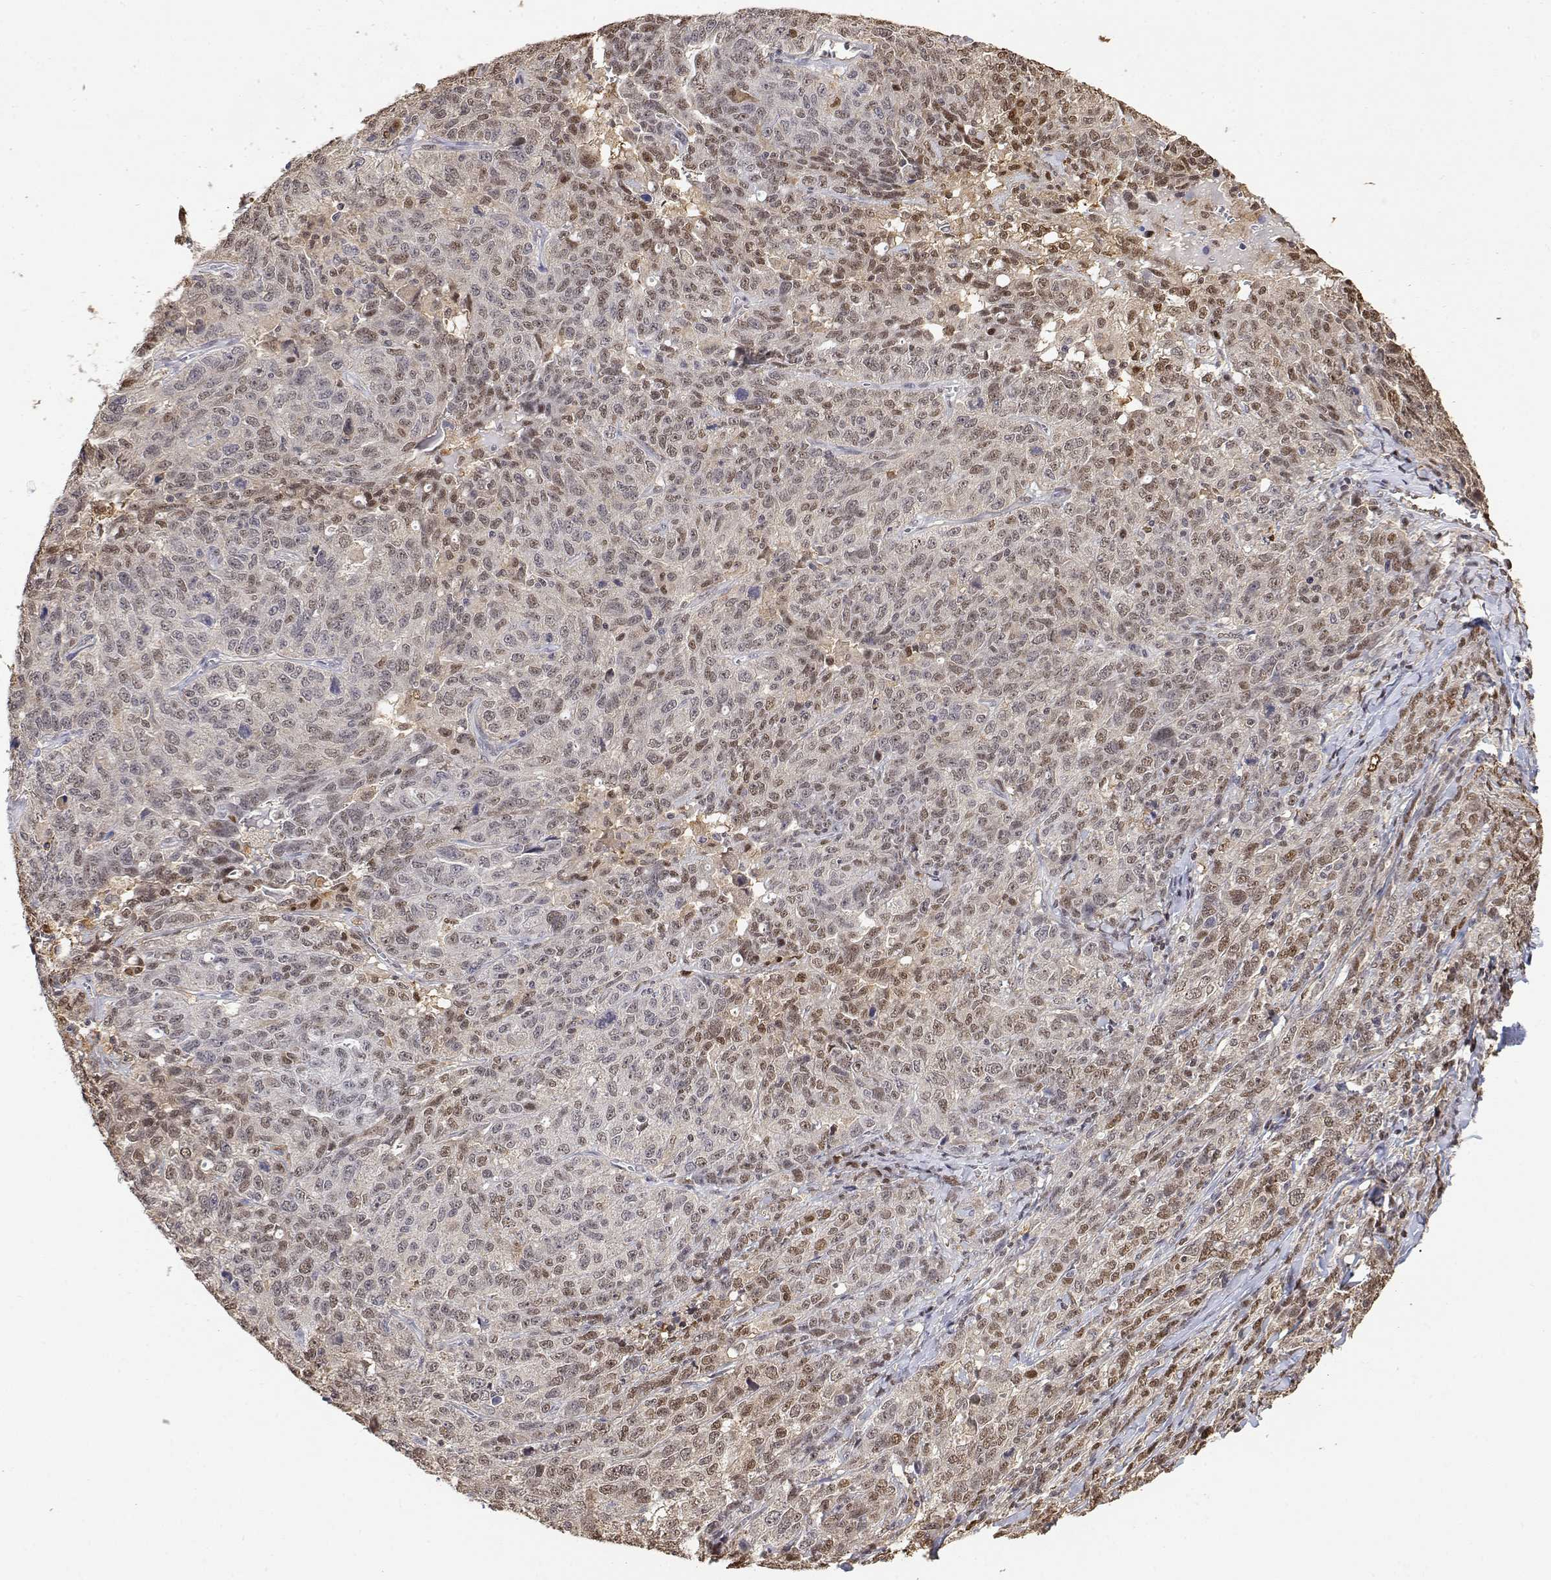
{"staining": {"intensity": "weak", "quantity": "<25%", "location": "nuclear"}, "tissue": "ovarian cancer", "cell_type": "Tumor cells", "image_type": "cancer", "snomed": [{"axis": "morphology", "description": "Cystadenocarcinoma, serous, NOS"}, {"axis": "topography", "description": "Ovary"}], "caption": "Histopathology image shows no significant protein expression in tumor cells of serous cystadenocarcinoma (ovarian). Brightfield microscopy of immunohistochemistry stained with DAB (brown) and hematoxylin (blue), captured at high magnification.", "gene": "TPI1", "patient": {"sex": "female", "age": 71}}